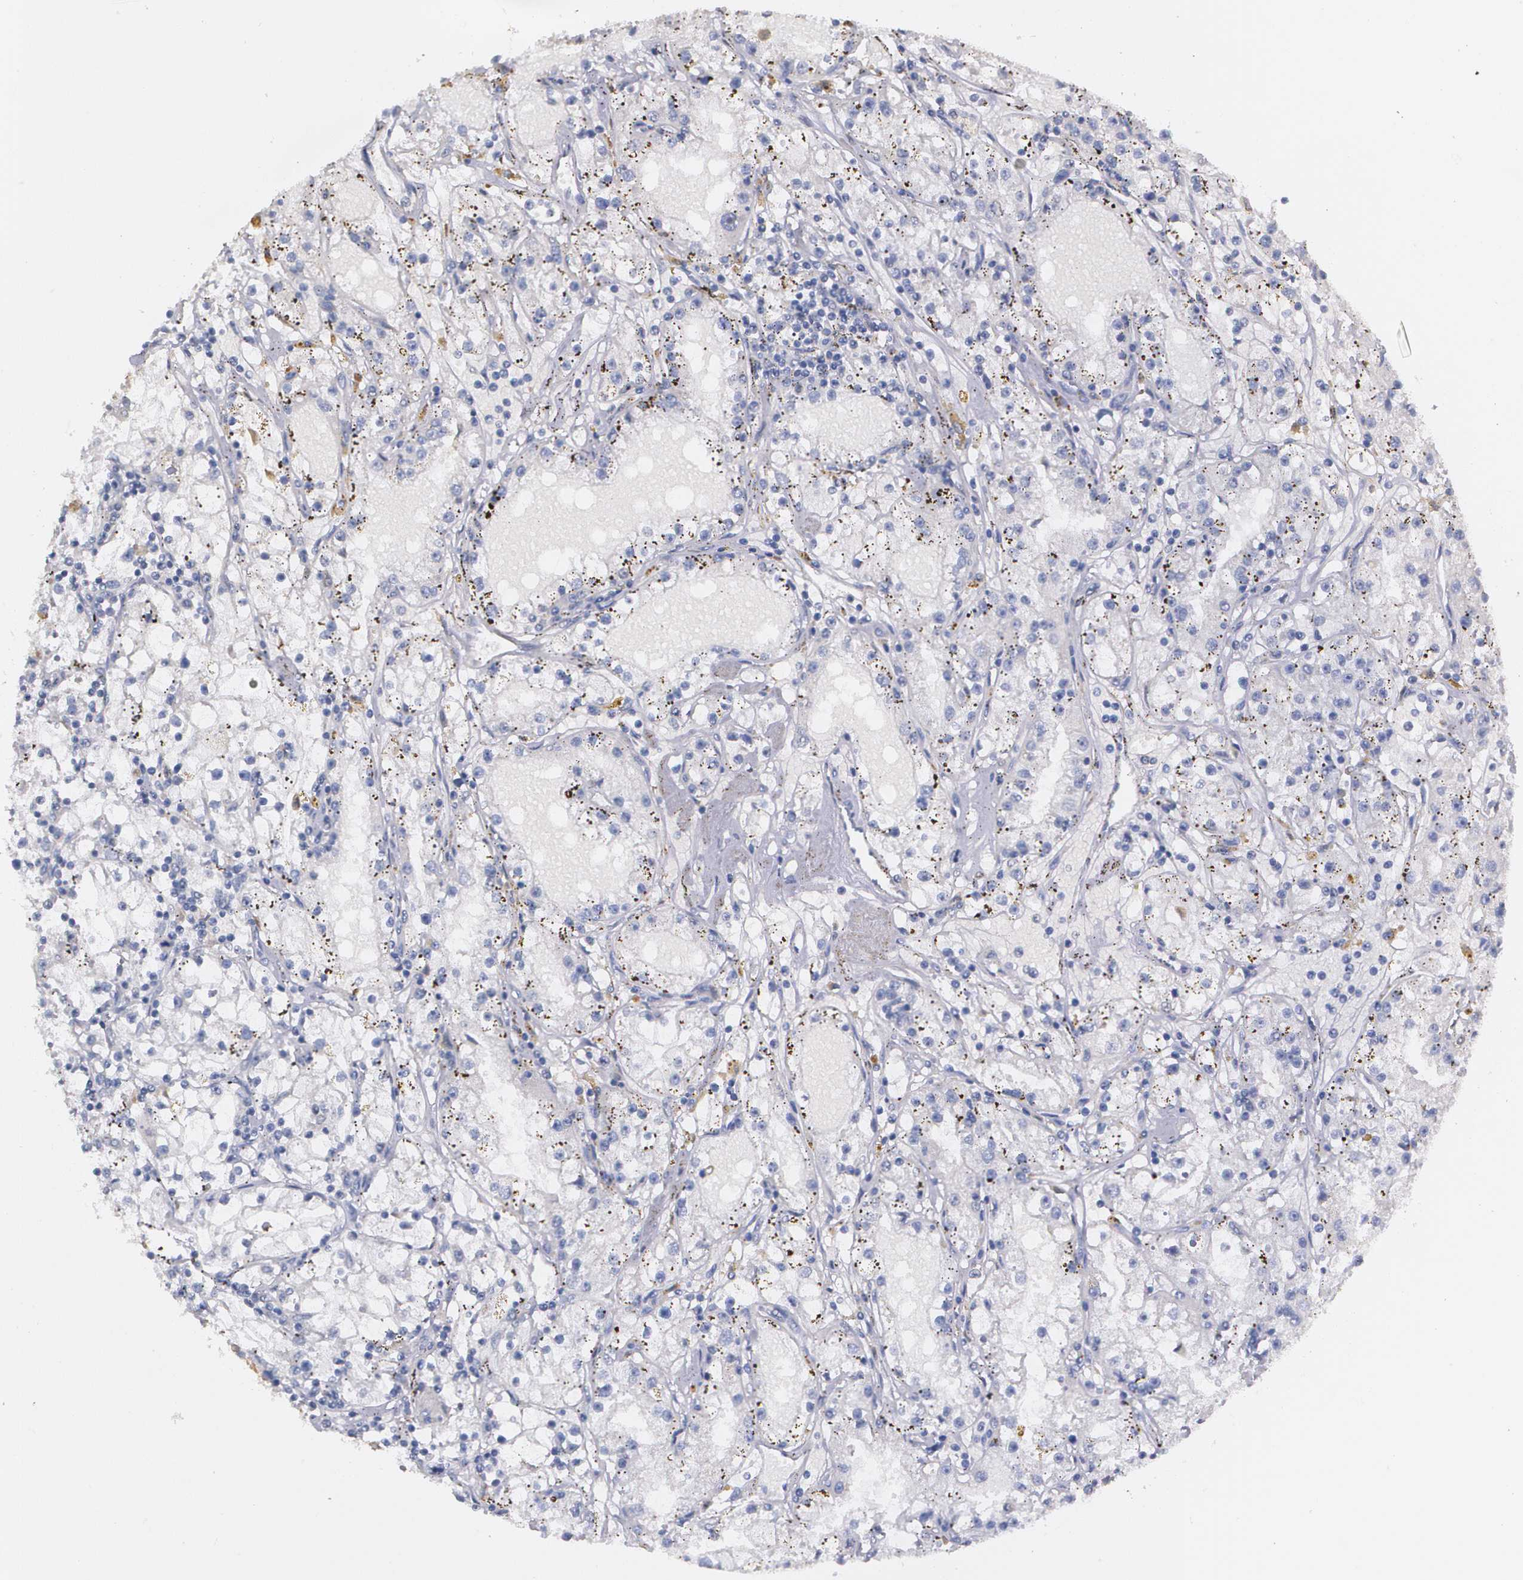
{"staining": {"intensity": "negative", "quantity": "none", "location": "none"}, "tissue": "renal cancer", "cell_type": "Tumor cells", "image_type": "cancer", "snomed": [{"axis": "morphology", "description": "Adenocarcinoma, NOS"}, {"axis": "topography", "description": "Kidney"}], "caption": "IHC of human renal adenocarcinoma demonstrates no positivity in tumor cells.", "gene": "AMBP", "patient": {"sex": "male", "age": 56}}